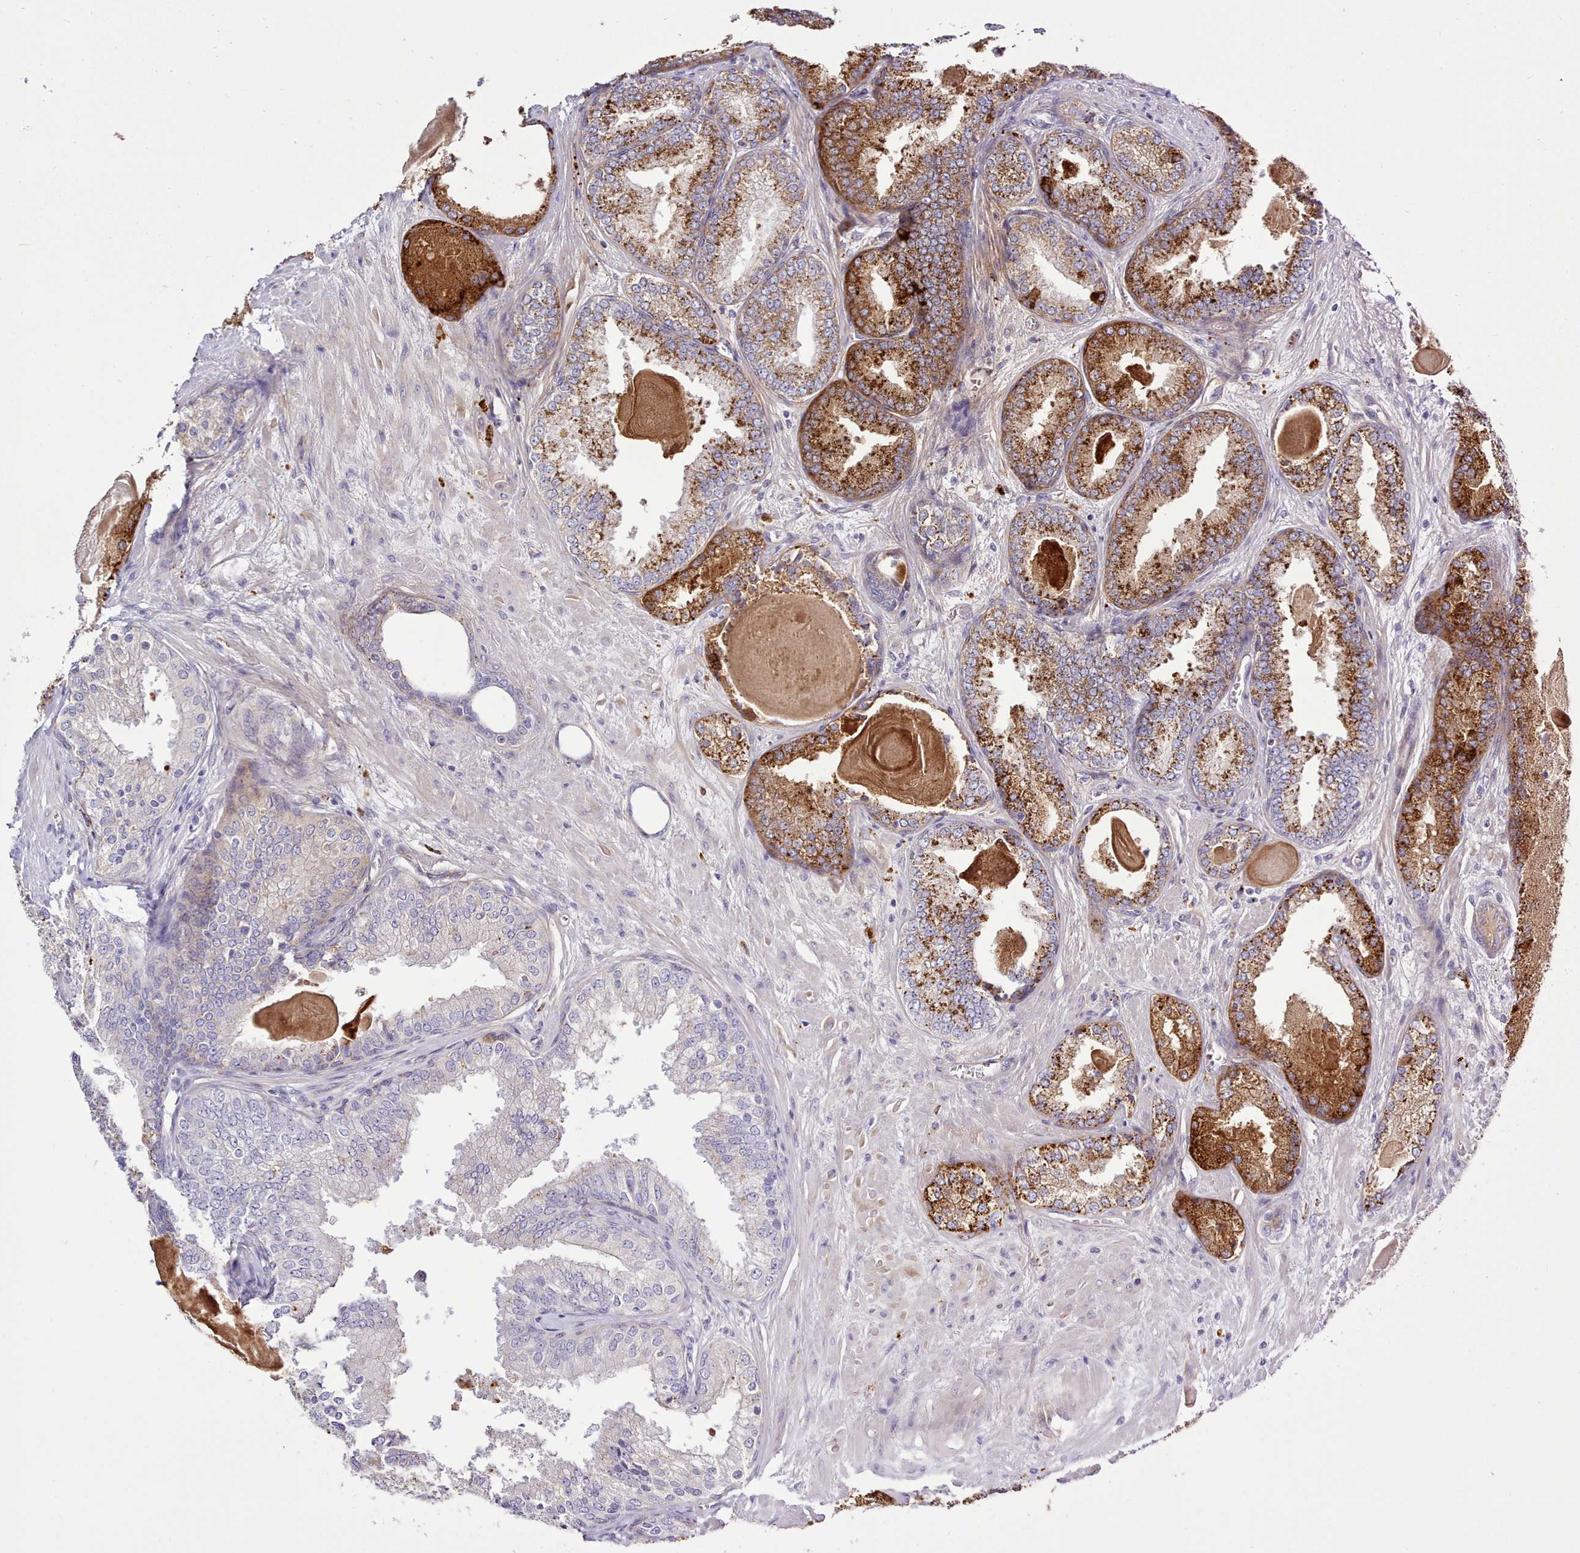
{"staining": {"intensity": "strong", "quantity": "25%-75%", "location": "cytoplasmic/membranous"}, "tissue": "prostate cancer", "cell_type": "Tumor cells", "image_type": "cancer", "snomed": [{"axis": "morphology", "description": "Adenocarcinoma, High grade"}, {"axis": "topography", "description": "Prostate"}], "caption": "High-magnification brightfield microscopy of adenocarcinoma (high-grade) (prostate) stained with DAB (3,3'-diaminobenzidine) (brown) and counterstained with hematoxylin (blue). tumor cells exhibit strong cytoplasmic/membranous expression is seen in about25%-75% of cells.", "gene": "SRD5A1", "patient": {"sex": "male", "age": 63}}